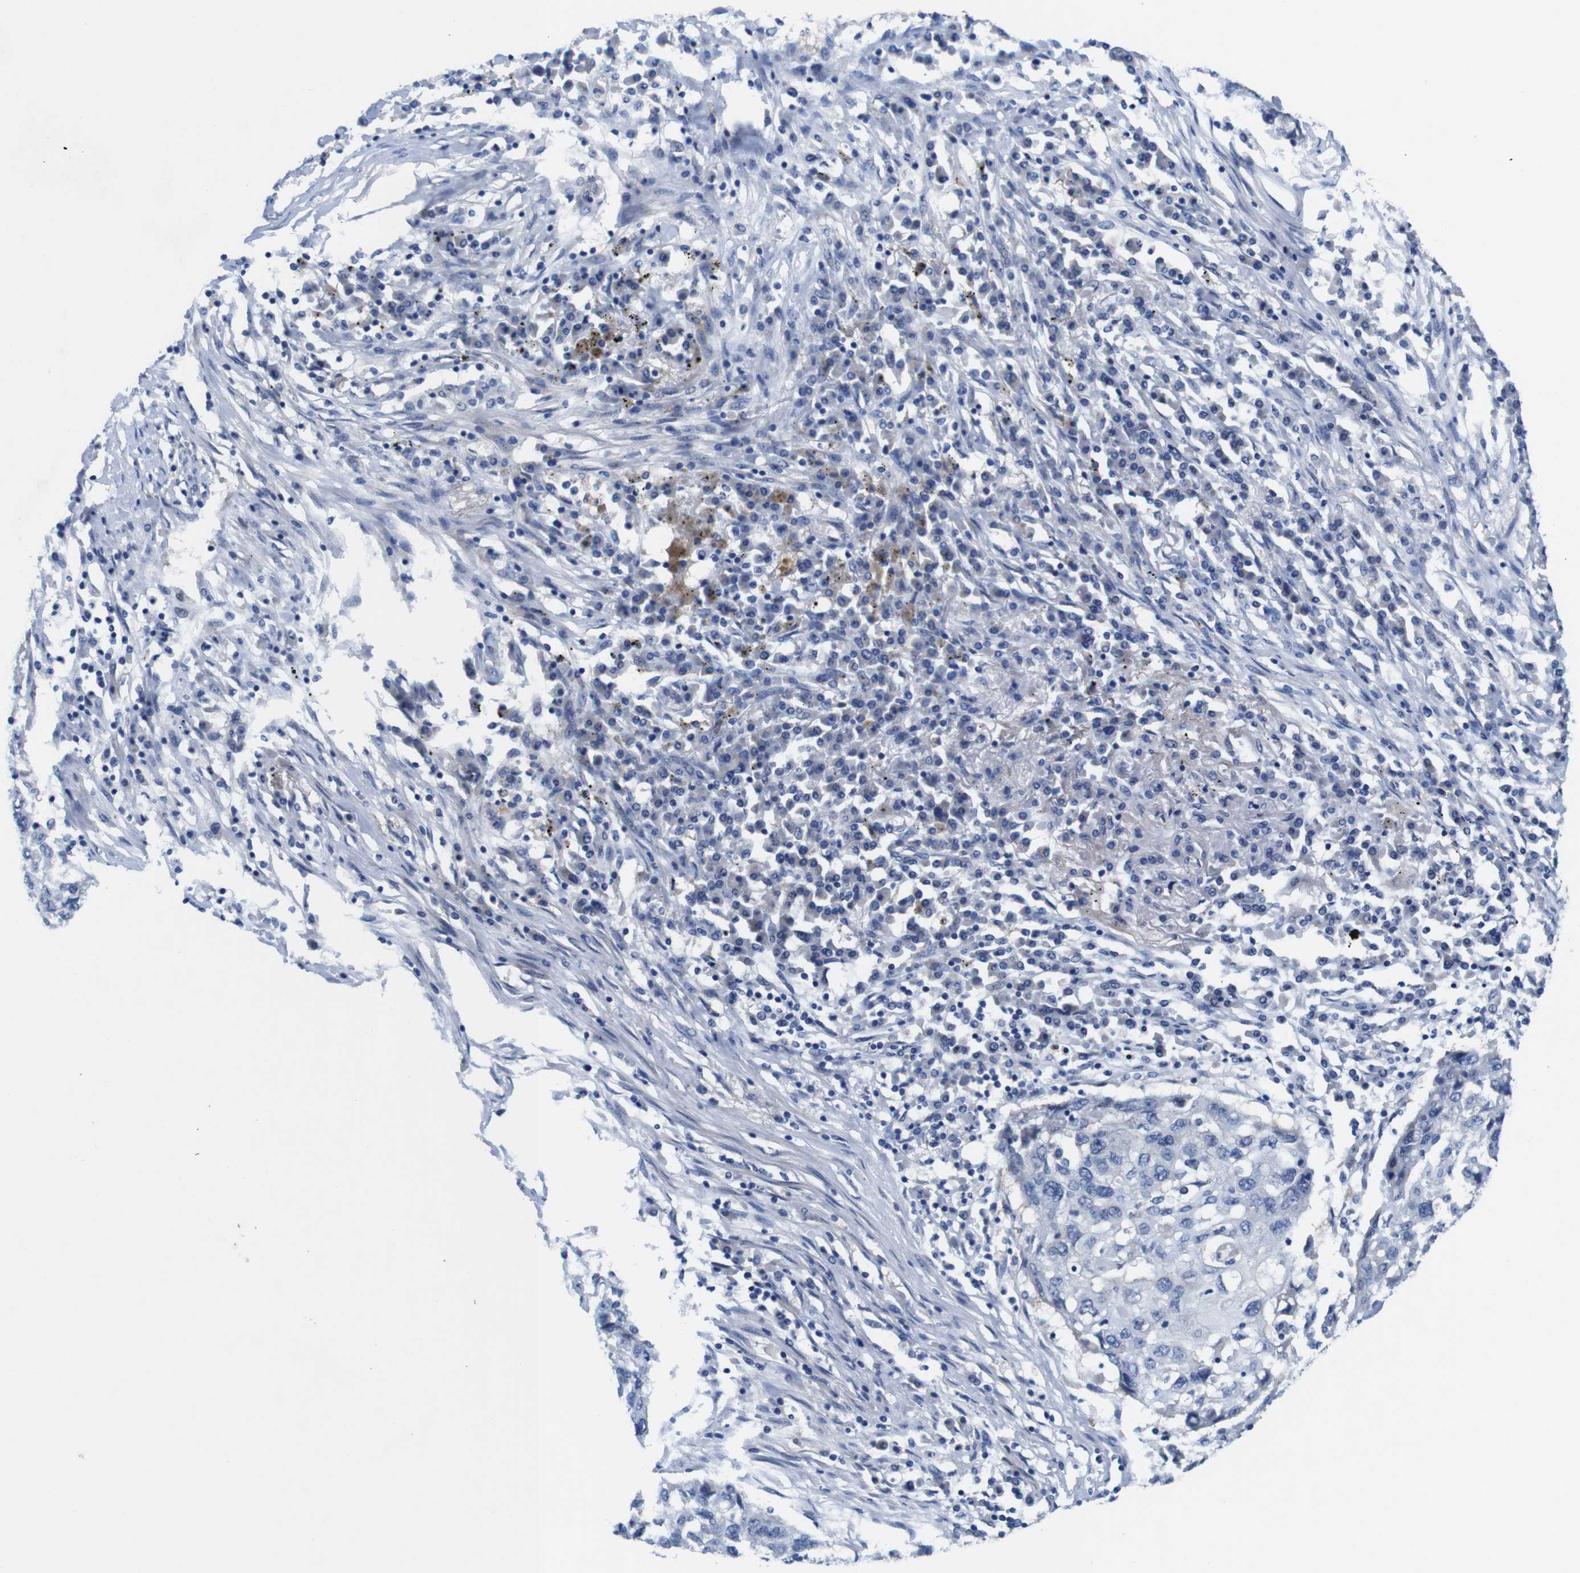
{"staining": {"intensity": "weak", "quantity": "<25%", "location": "cytoplasmic/membranous"}, "tissue": "lung cancer", "cell_type": "Tumor cells", "image_type": "cancer", "snomed": [{"axis": "morphology", "description": "Squamous cell carcinoma, NOS"}, {"axis": "topography", "description": "Lung"}], "caption": "There is no significant staining in tumor cells of lung cancer (squamous cell carcinoma).", "gene": "C1RL", "patient": {"sex": "female", "age": 63}}